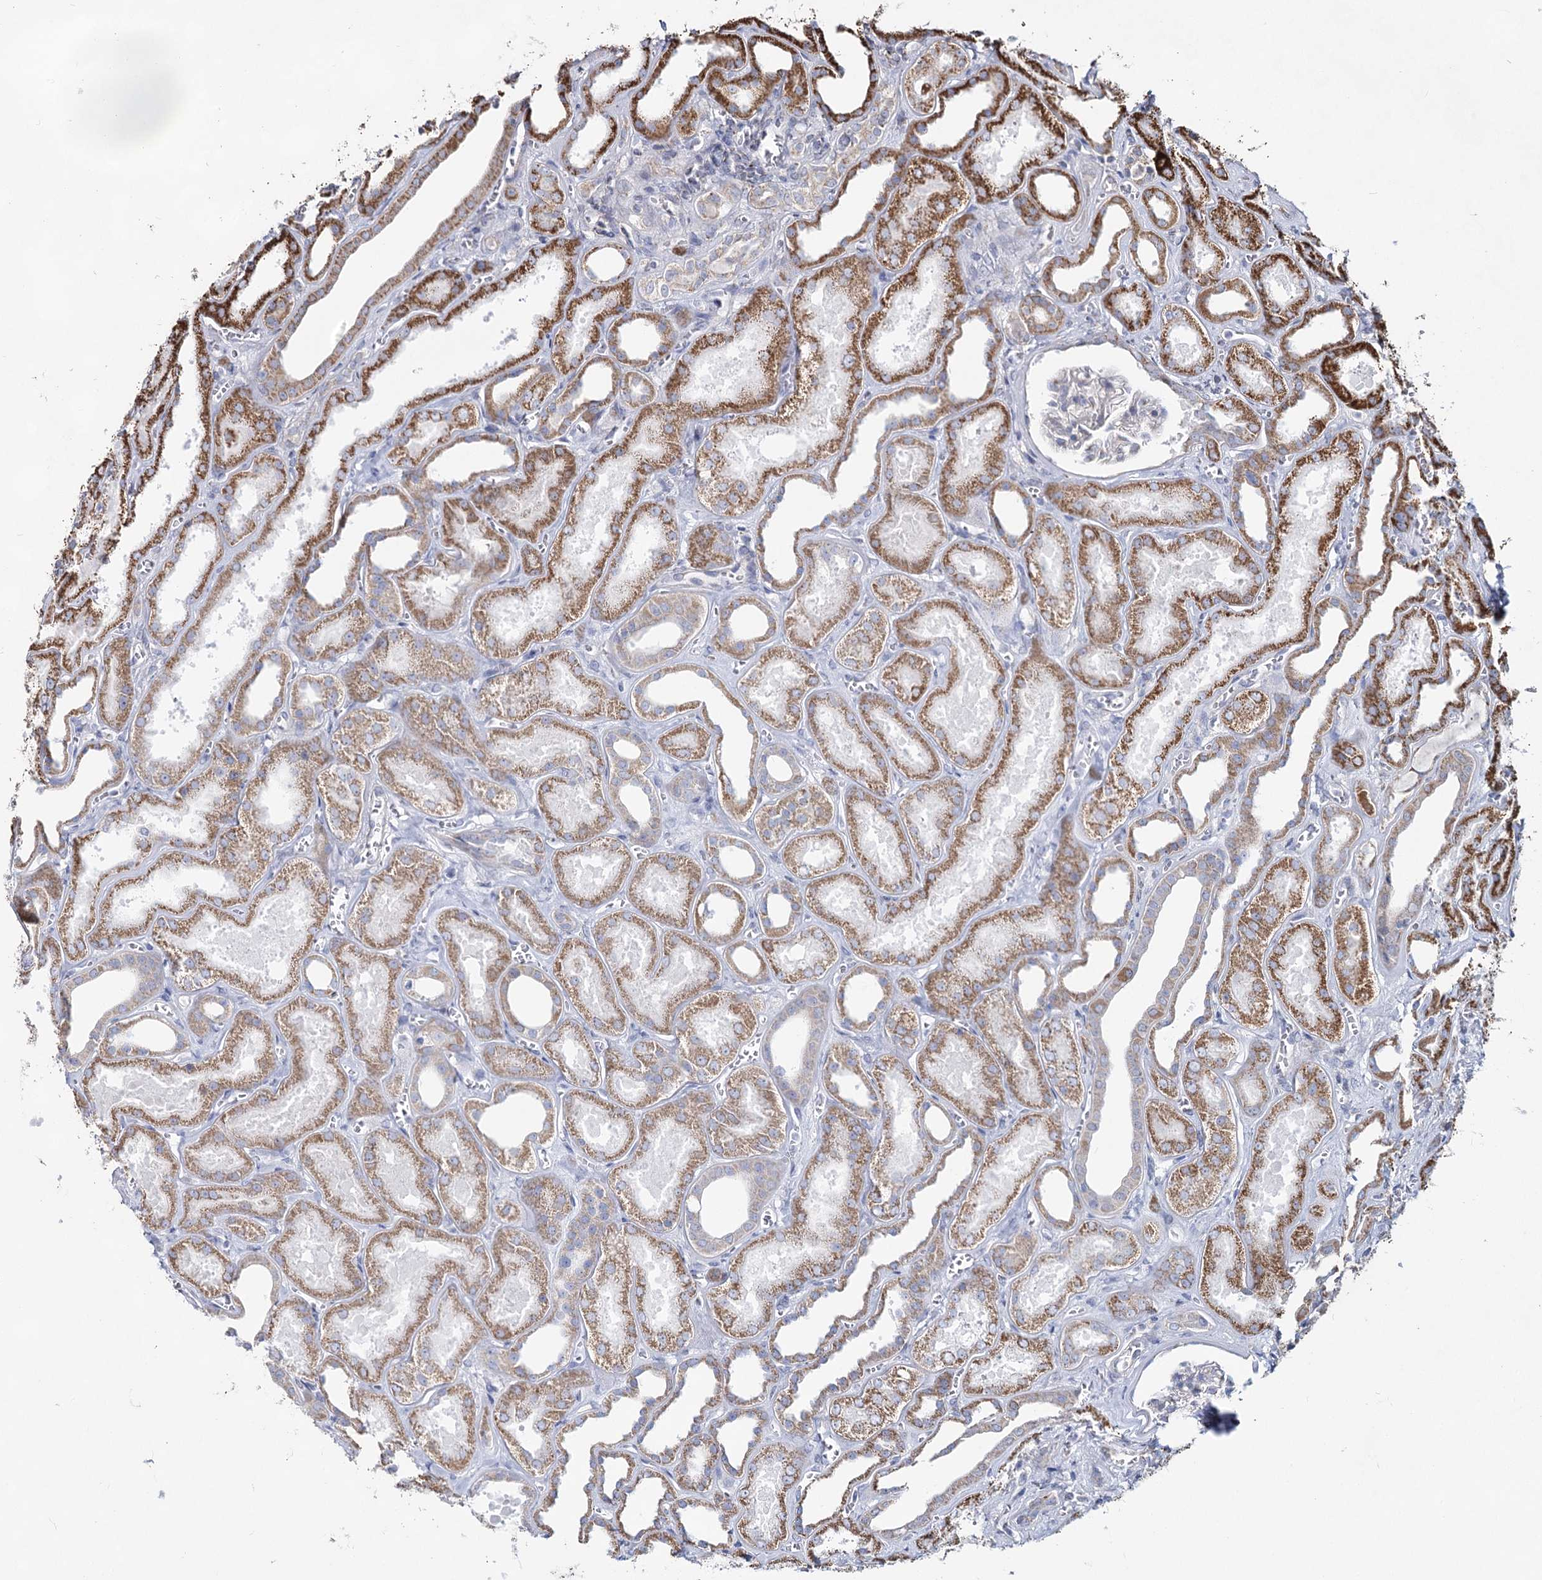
{"staining": {"intensity": "negative", "quantity": "none", "location": "none"}, "tissue": "kidney", "cell_type": "Cells in glomeruli", "image_type": "normal", "snomed": [{"axis": "morphology", "description": "Normal tissue, NOS"}, {"axis": "morphology", "description": "Adenocarcinoma, NOS"}, {"axis": "topography", "description": "Kidney"}], "caption": "Immunohistochemical staining of normal human kidney reveals no significant positivity in cells in glomeruli.", "gene": "CCDC73", "patient": {"sex": "female", "age": 68}}